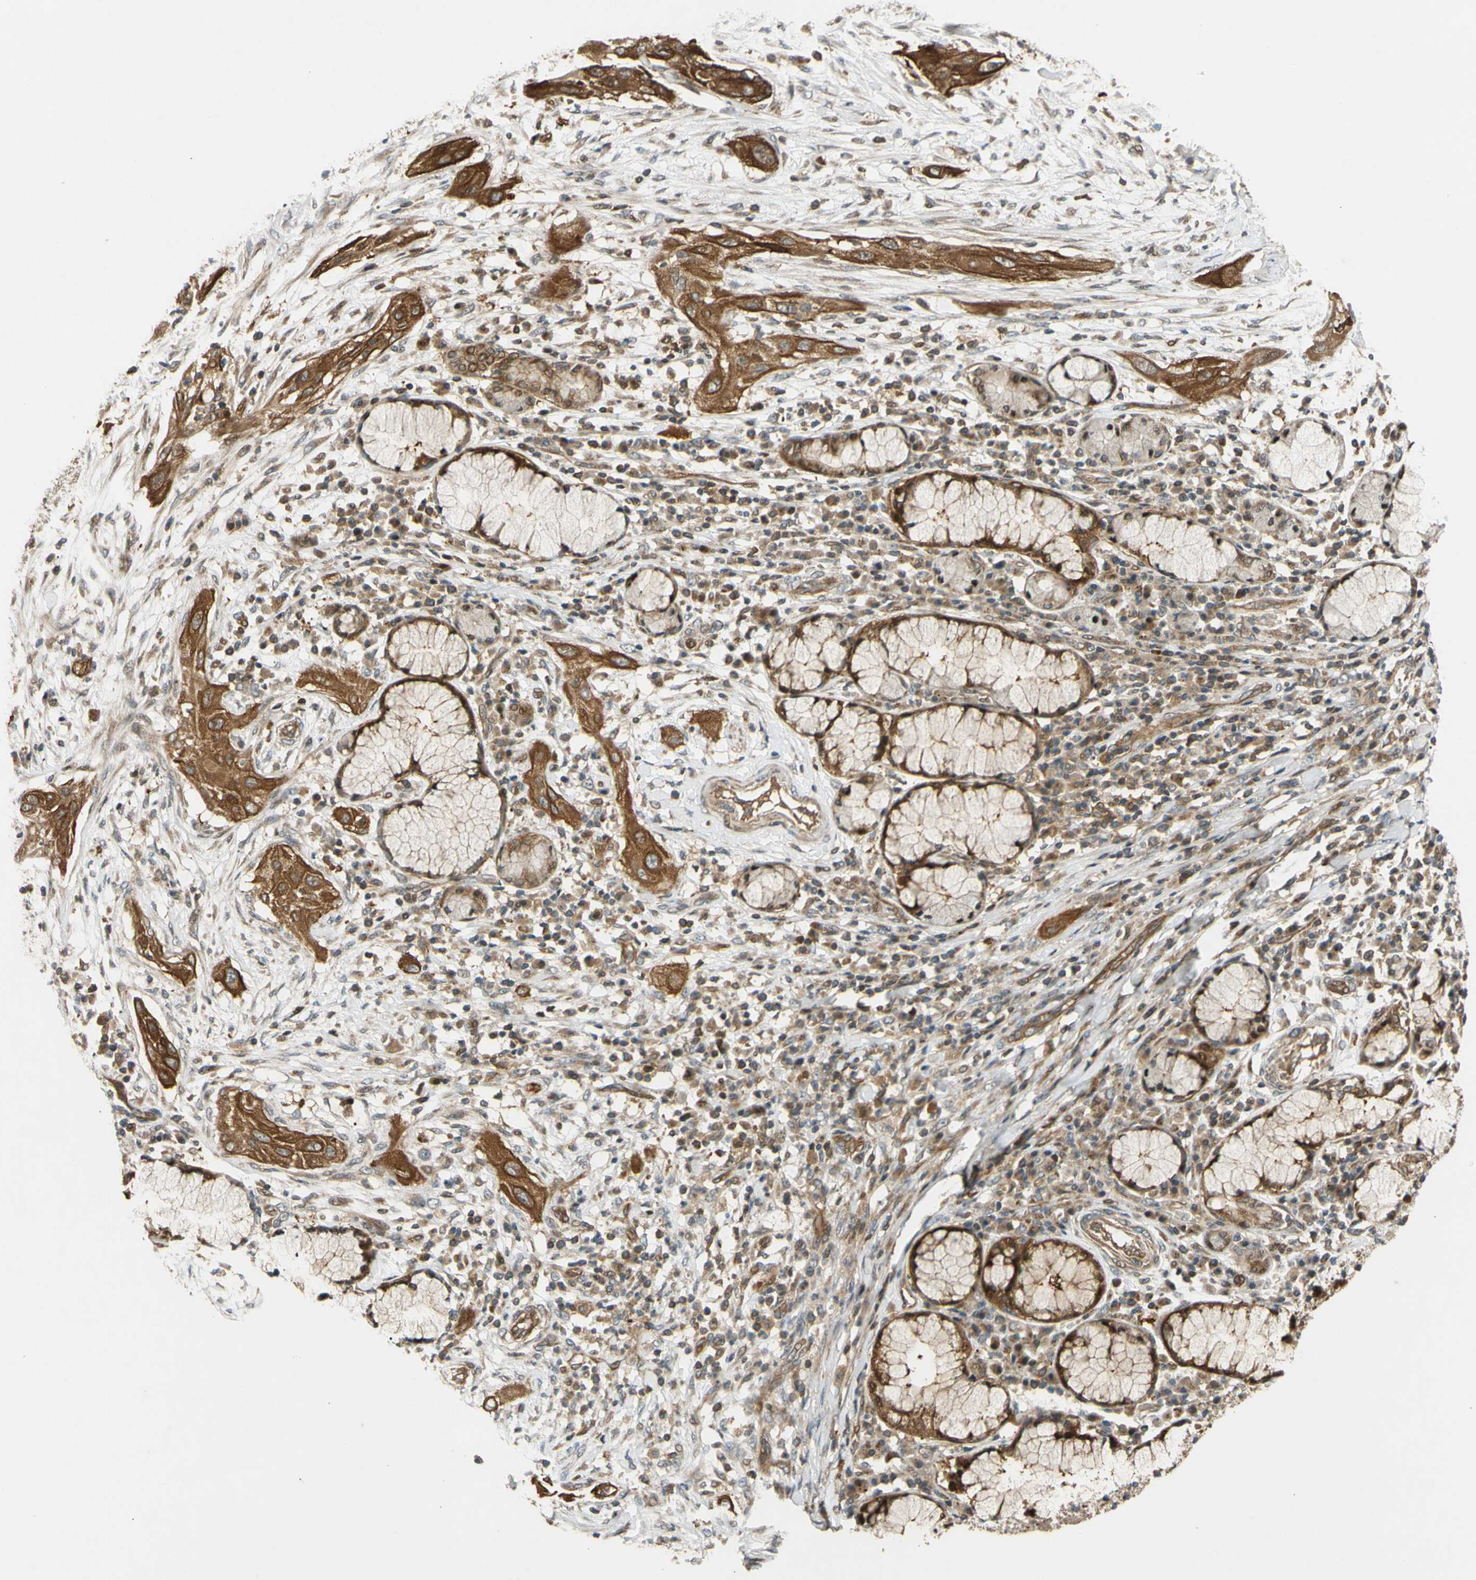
{"staining": {"intensity": "strong", "quantity": ">75%", "location": "cytoplasmic/membranous"}, "tissue": "lung cancer", "cell_type": "Tumor cells", "image_type": "cancer", "snomed": [{"axis": "morphology", "description": "Squamous cell carcinoma, NOS"}, {"axis": "topography", "description": "Lung"}], "caption": "There is high levels of strong cytoplasmic/membranous staining in tumor cells of lung cancer, as demonstrated by immunohistochemical staining (brown color).", "gene": "FLII", "patient": {"sex": "female", "age": 47}}